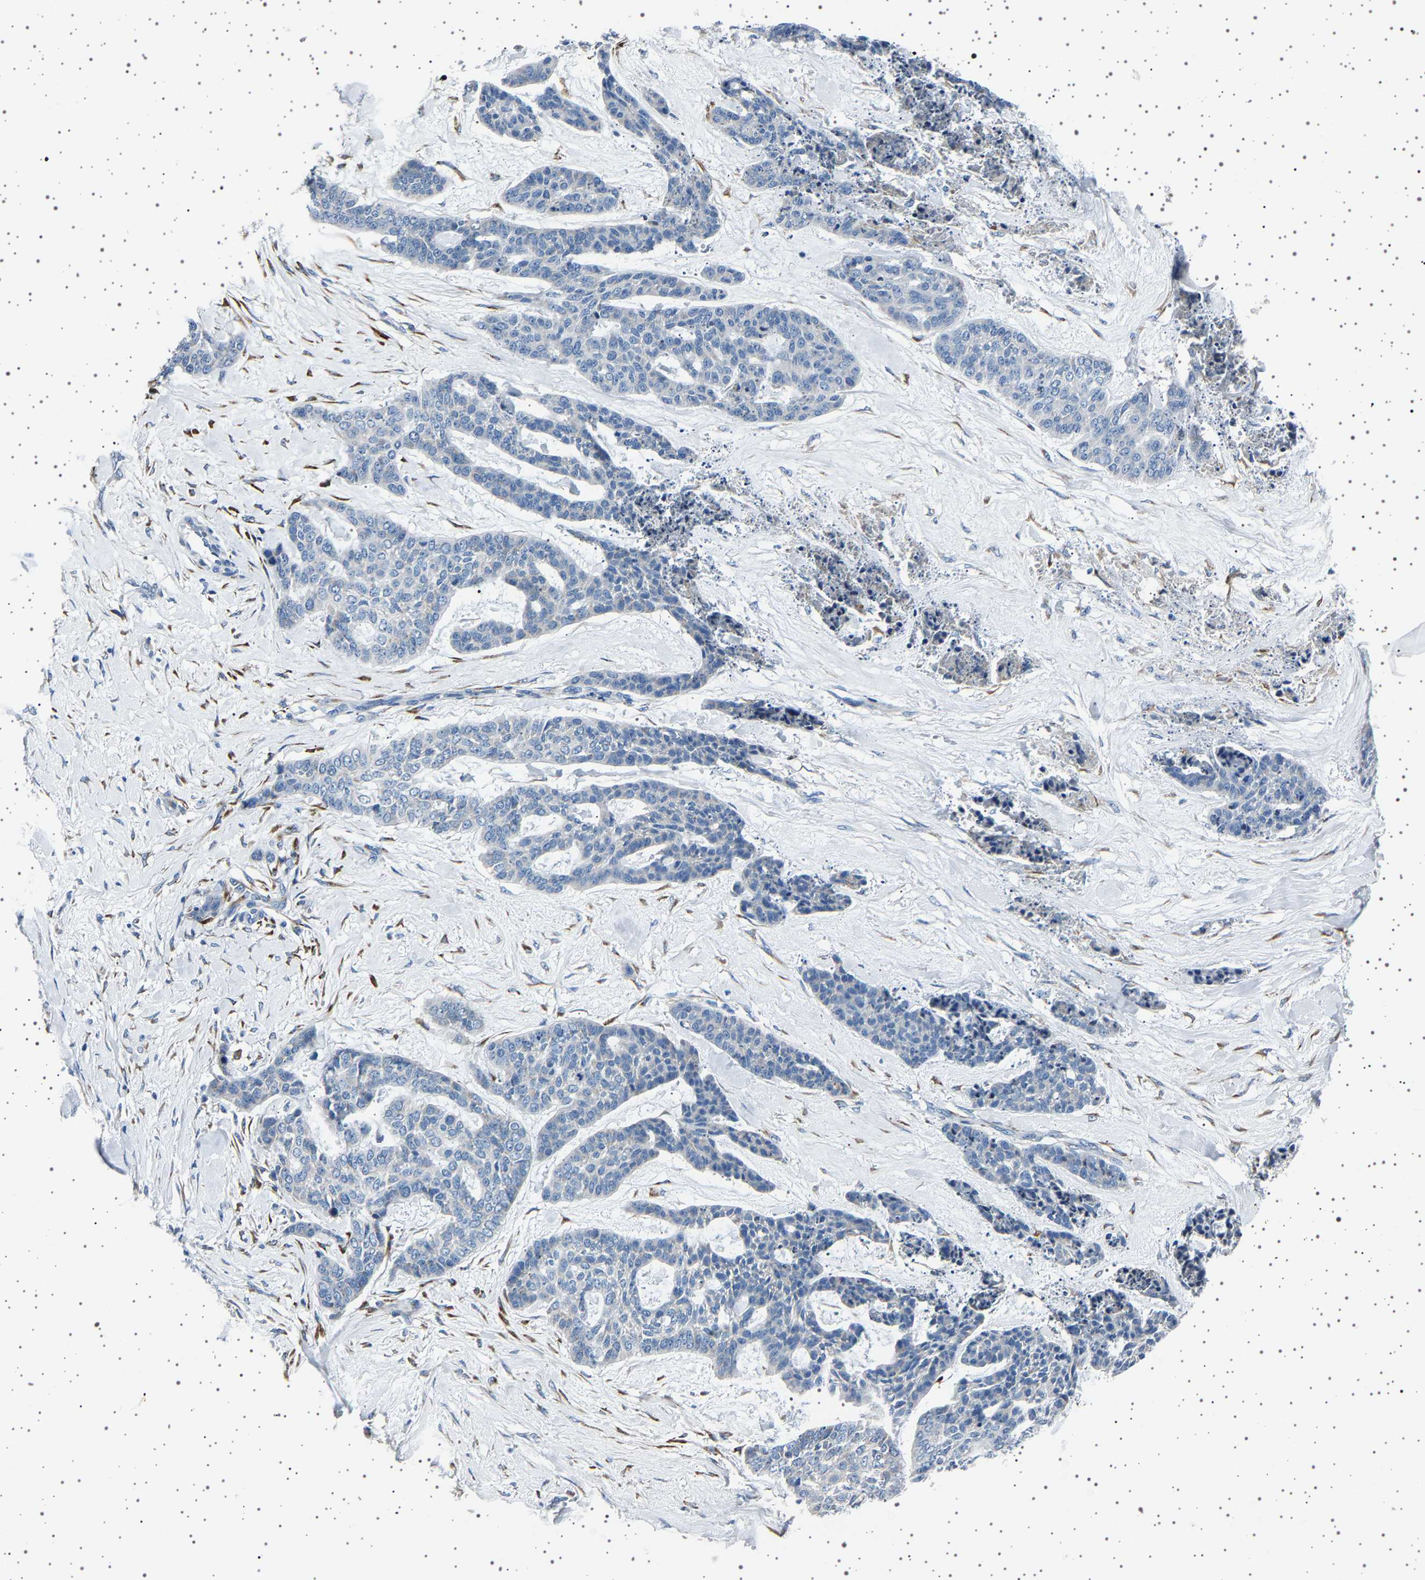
{"staining": {"intensity": "negative", "quantity": "none", "location": "none"}, "tissue": "skin cancer", "cell_type": "Tumor cells", "image_type": "cancer", "snomed": [{"axis": "morphology", "description": "Basal cell carcinoma"}, {"axis": "topography", "description": "Skin"}], "caption": "Immunohistochemistry (IHC) micrograph of neoplastic tissue: human skin cancer stained with DAB (3,3'-diaminobenzidine) shows no significant protein expression in tumor cells.", "gene": "FTCD", "patient": {"sex": "female", "age": 64}}